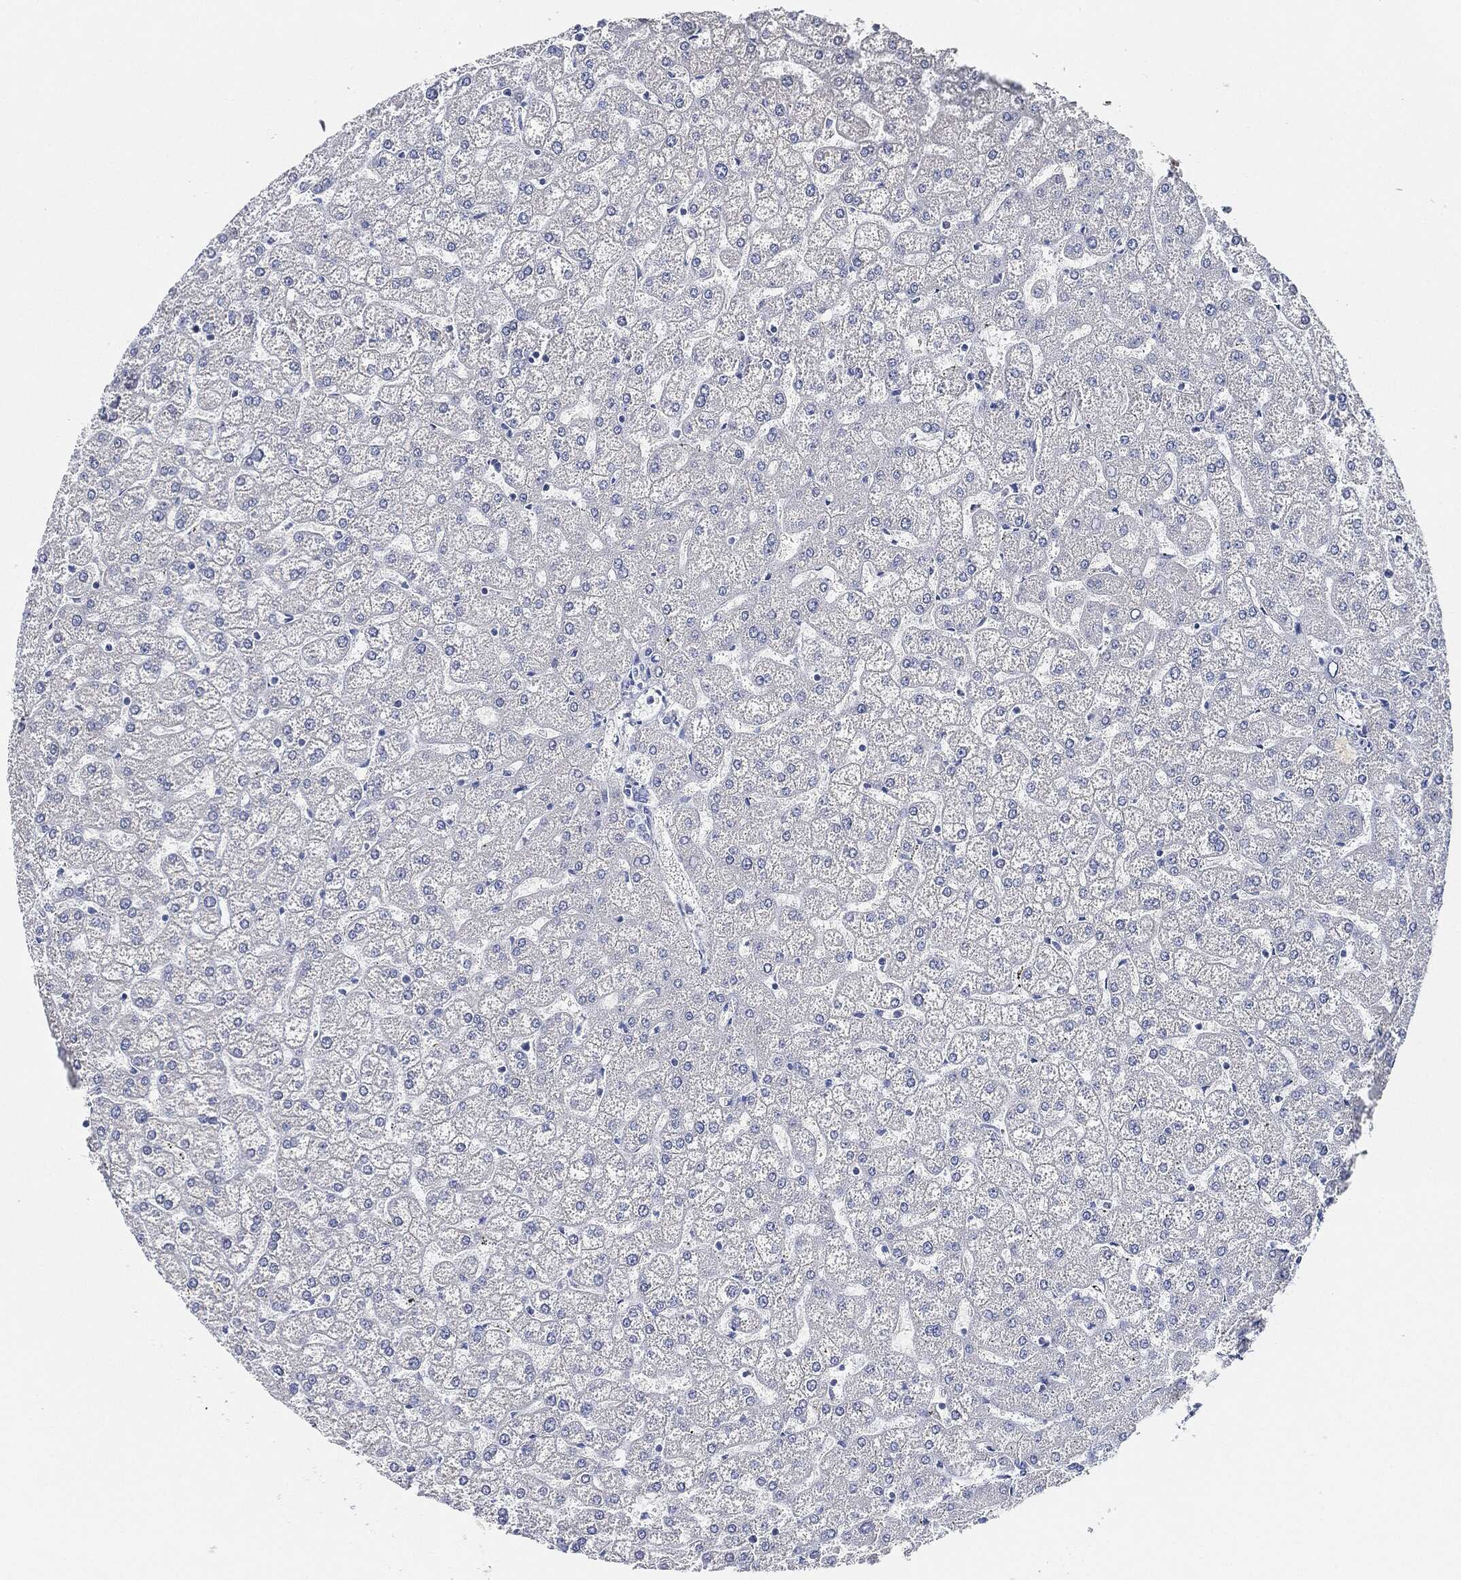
{"staining": {"intensity": "negative", "quantity": "none", "location": "none"}, "tissue": "liver", "cell_type": "Cholangiocytes", "image_type": "normal", "snomed": [{"axis": "morphology", "description": "Normal tissue, NOS"}, {"axis": "topography", "description": "Liver"}], "caption": "Human liver stained for a protein using IHC reveals no staining in cholangiocytes.", "gene": "THSD1", "patient": {"sex": "female", "age": 32}}